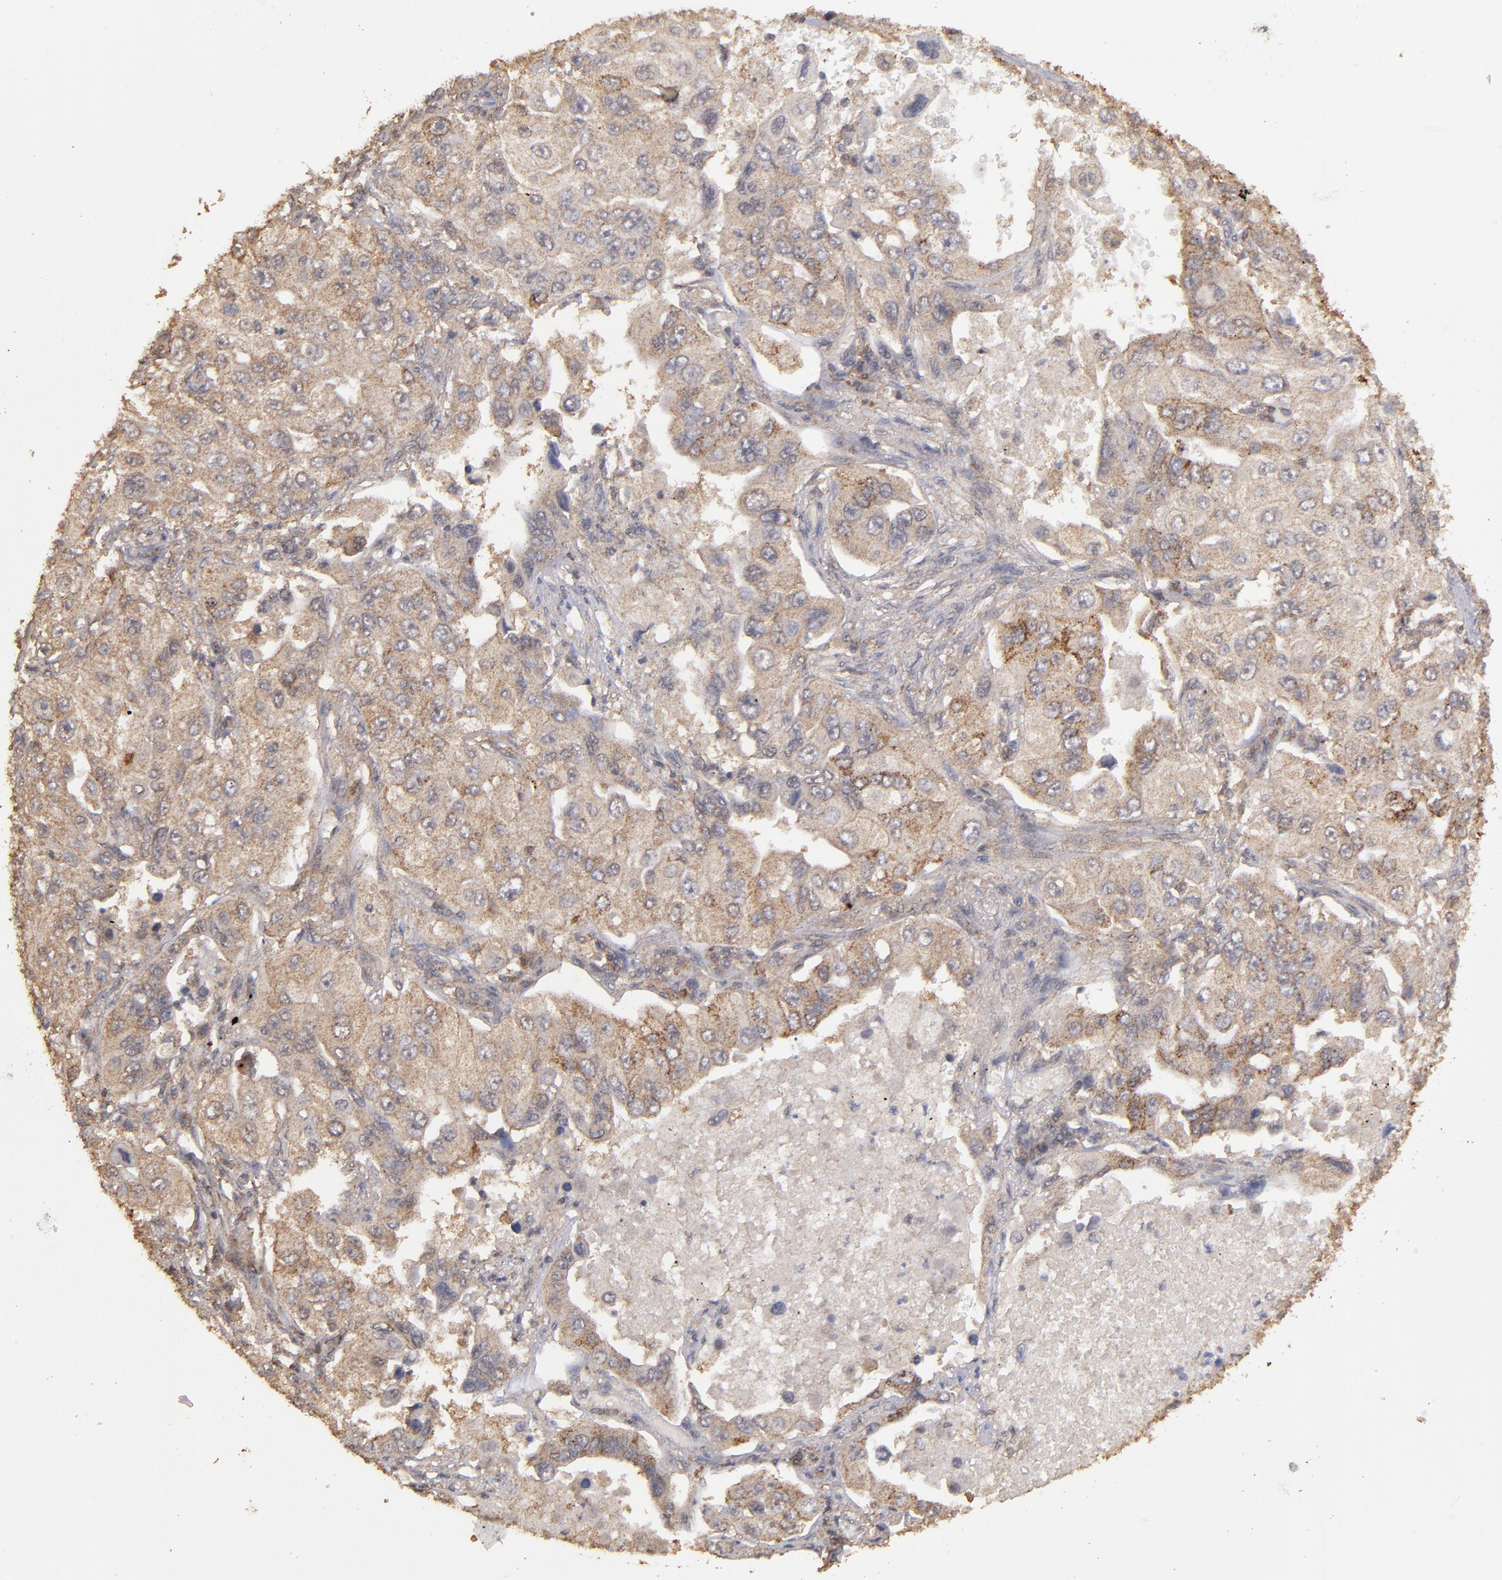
{"staining": {"intensity": "strong", "quantity": "25%-75%", "location": "cytoplasmic/membranous"}, "tissue": "lung cancer", "cell_type": "Tumor cells", "image_type": "cancer", "snomed": [{"axis": "morphology", "description": "Adenocarcinoma, NOS"}, {"axis": "topography", "description": "Lung"}], "caption": "Human lung cancer (adenocarcinoma) stained with a protein marker demonstrates strong staining in tumor cells.", "gene": "FAT1", "patient": {"sex": "male", "age": 84}}